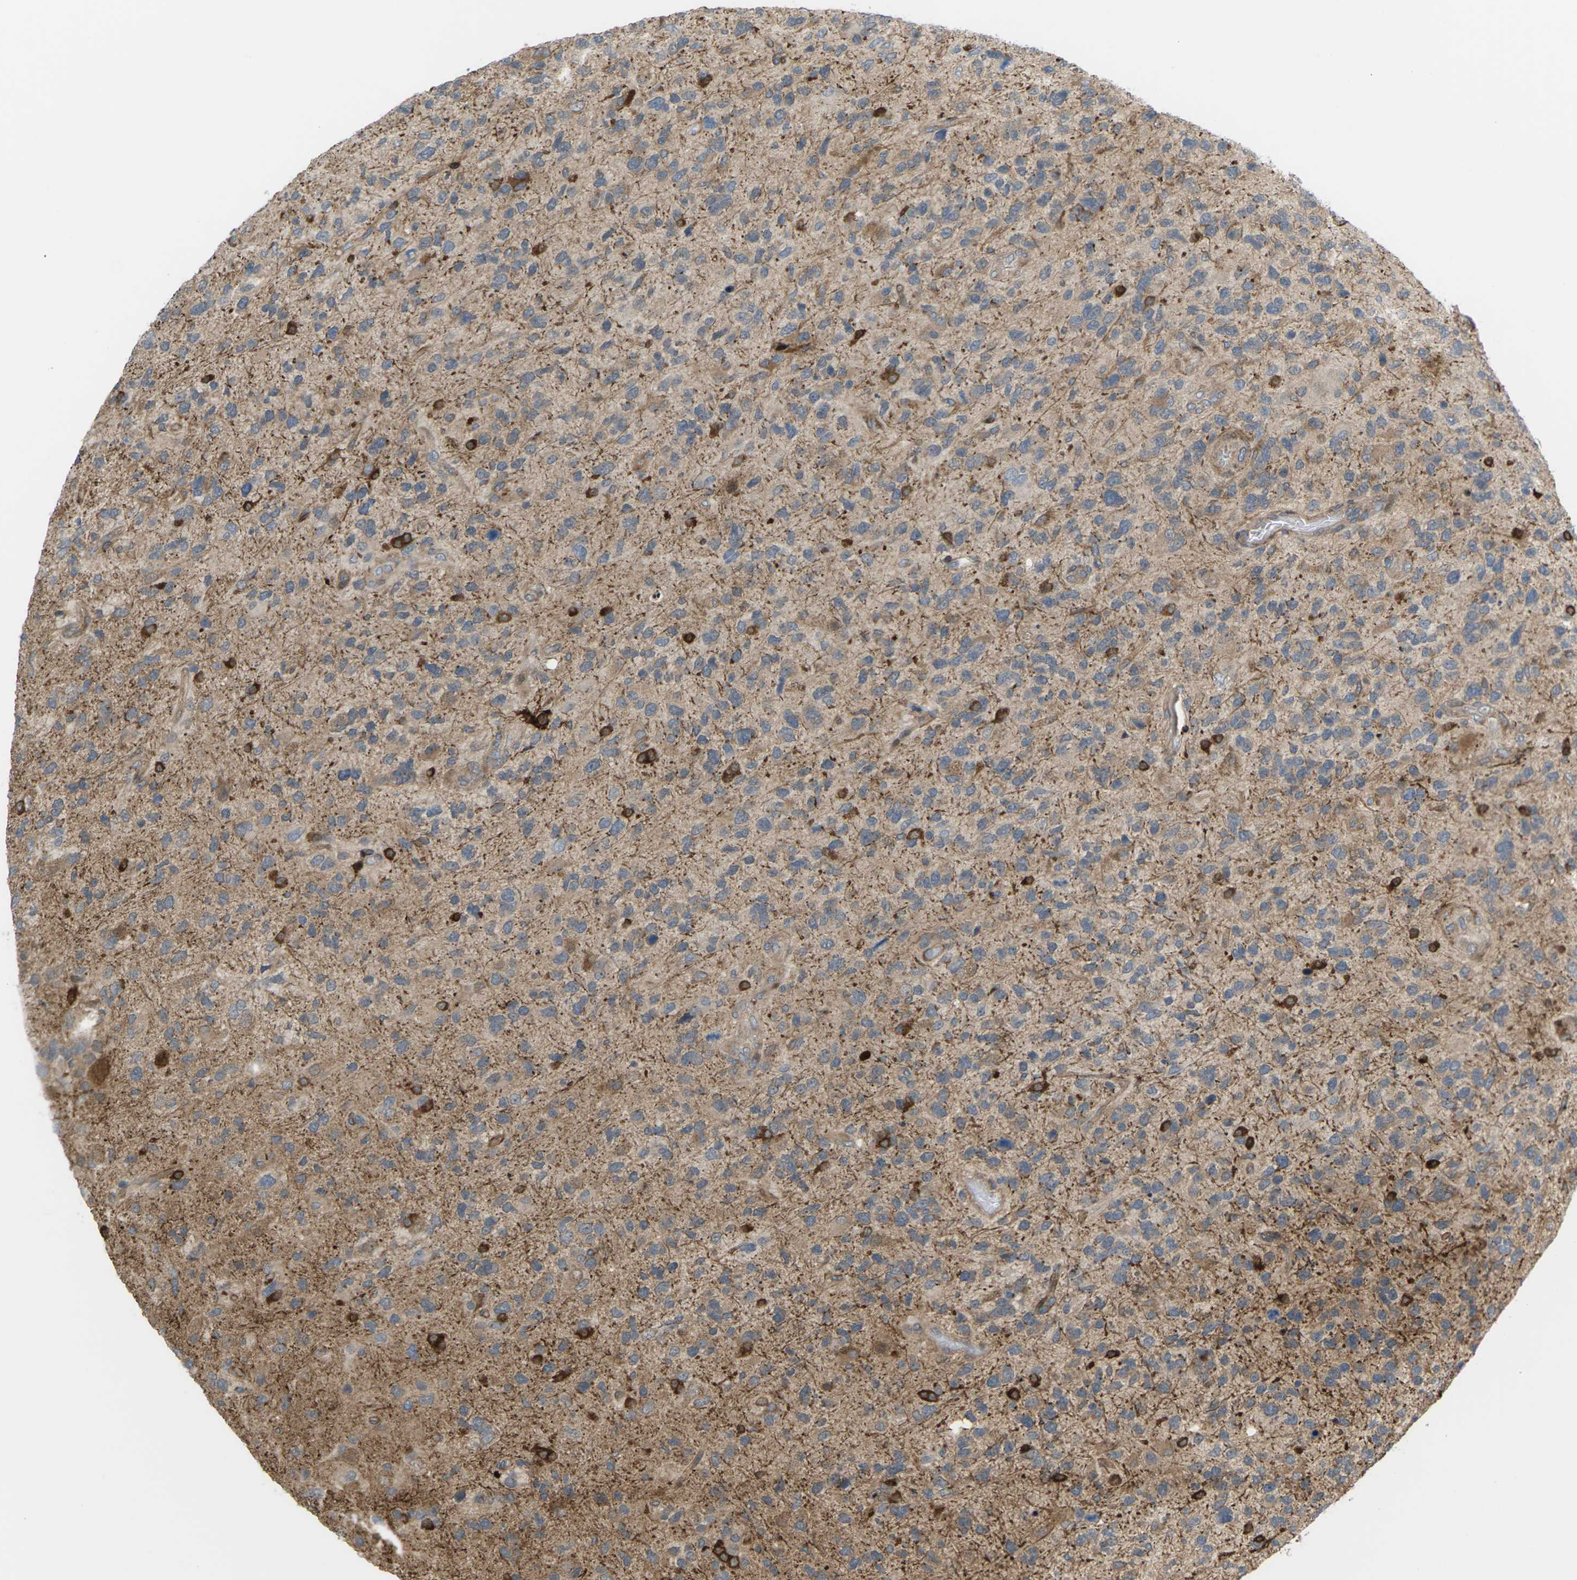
{"staining": {"intensity": "moderate", "quantity": ">75%", "location": "cytoplasmic/membranous"}, "tissue": "glioma", "cell_type": "Tumor cells", "image_type": "cancer", "snomed": [{"axis": "morphology", "description": "Glioma, malignant, High grade"}, {"axis": "topography", "description": "Brain"}], "caption": "The micrograph displays a brown stain indicating the presence of a protein in the cytoplasmic/membranous of tumor cells in high-grade glioma (malignant).", "gene": "ROBO1", "patient": {"sex": "female", "age": 58}}